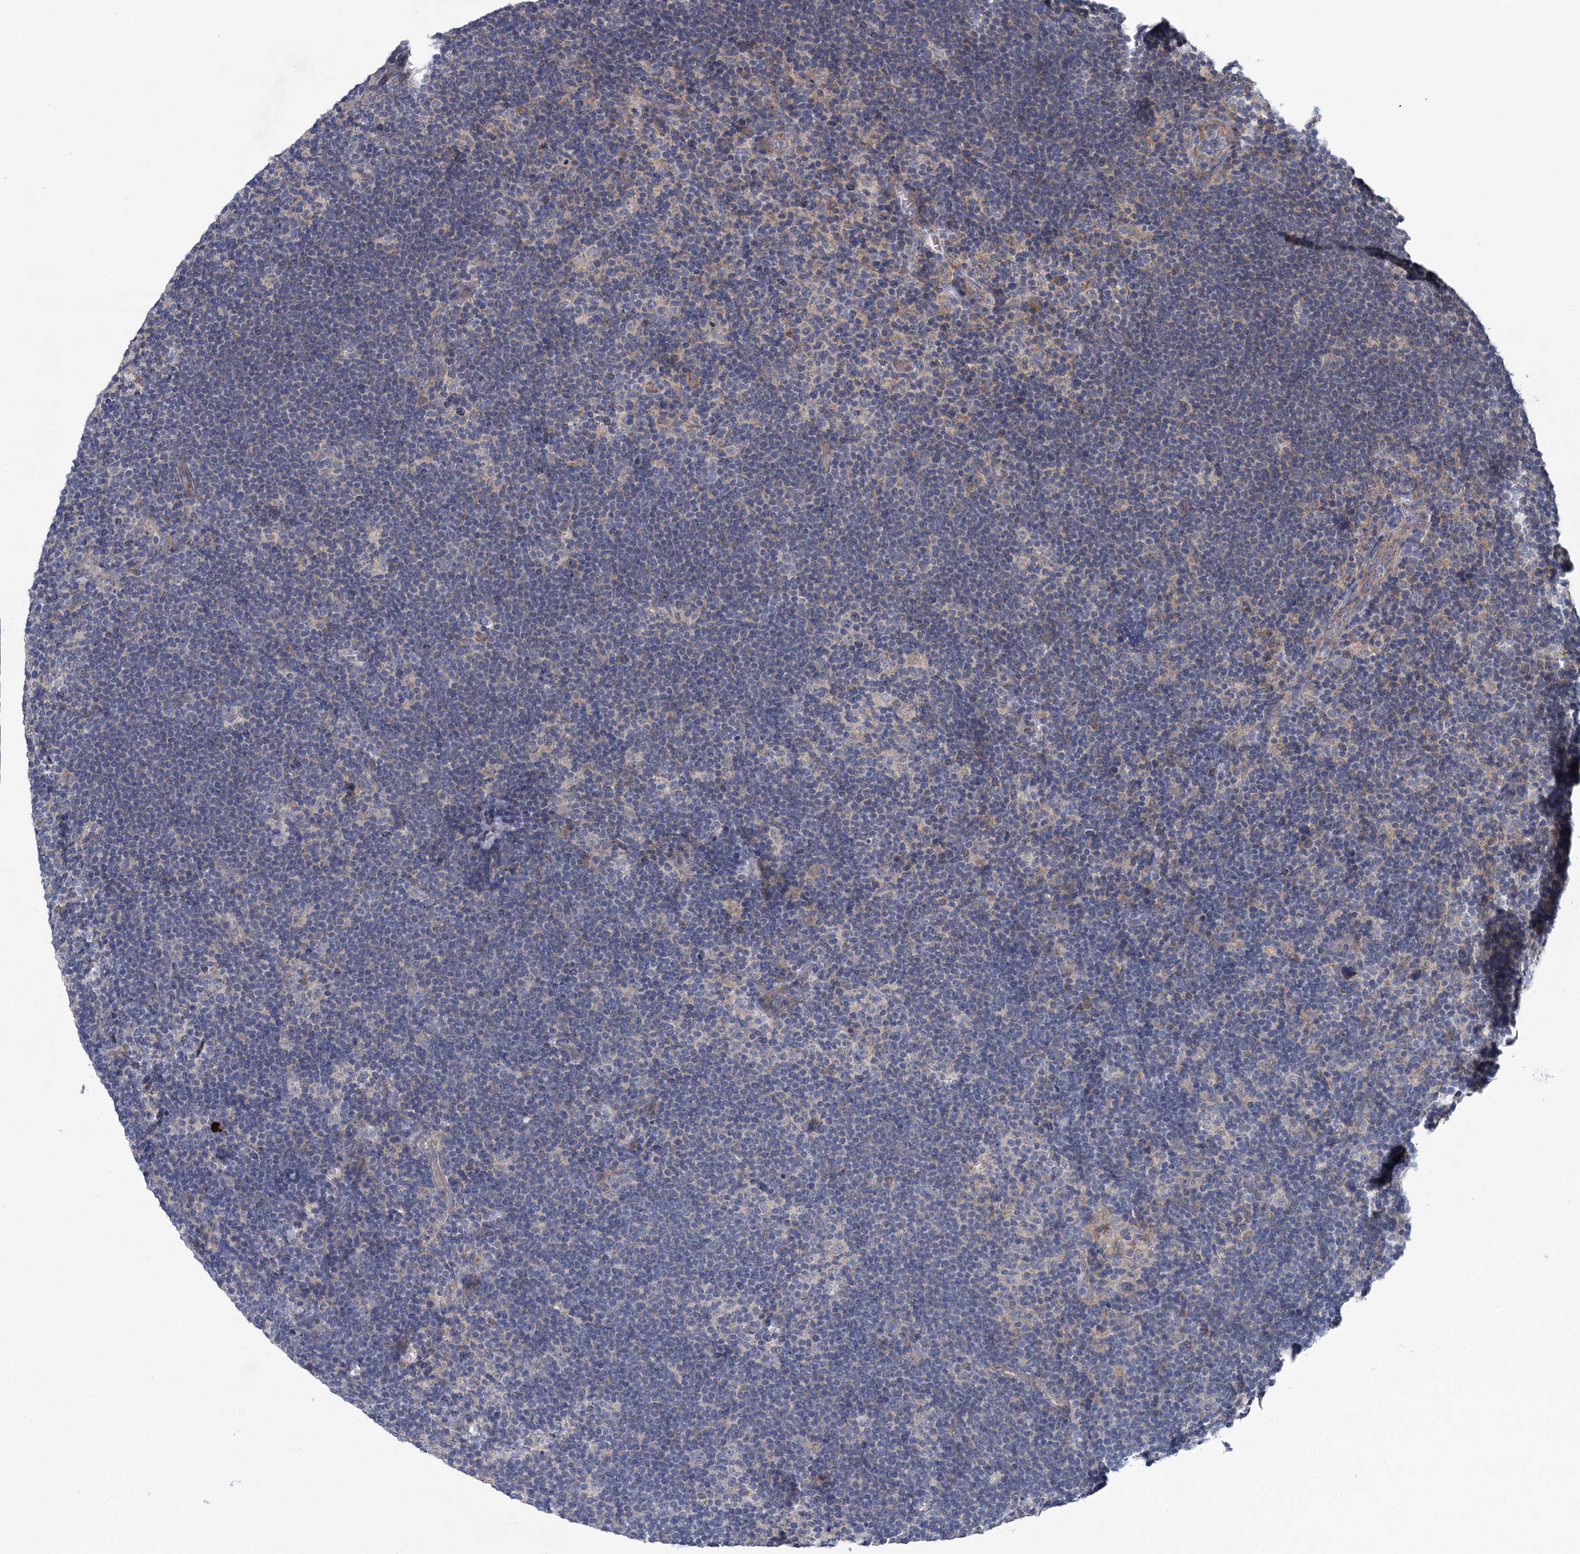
{"staining": {"intensity": "negative", "quantity": "none", "location": "none"}, "tissue": "lymphoma", "cell_type": "Tumor cells", "image_type": "cancer", "snomed": [{"axis": "morphology", "description": "Hodgkin's disease, NOS"}, {"axis": "topography", "description": "Lymph node"}], "caption": "This is an immunohistochemistry image of human Hodgkin's disease. There is no staining in tumor cells.", "gene": "GSTM2", "patient": {"sex": "female", "age": 57}}